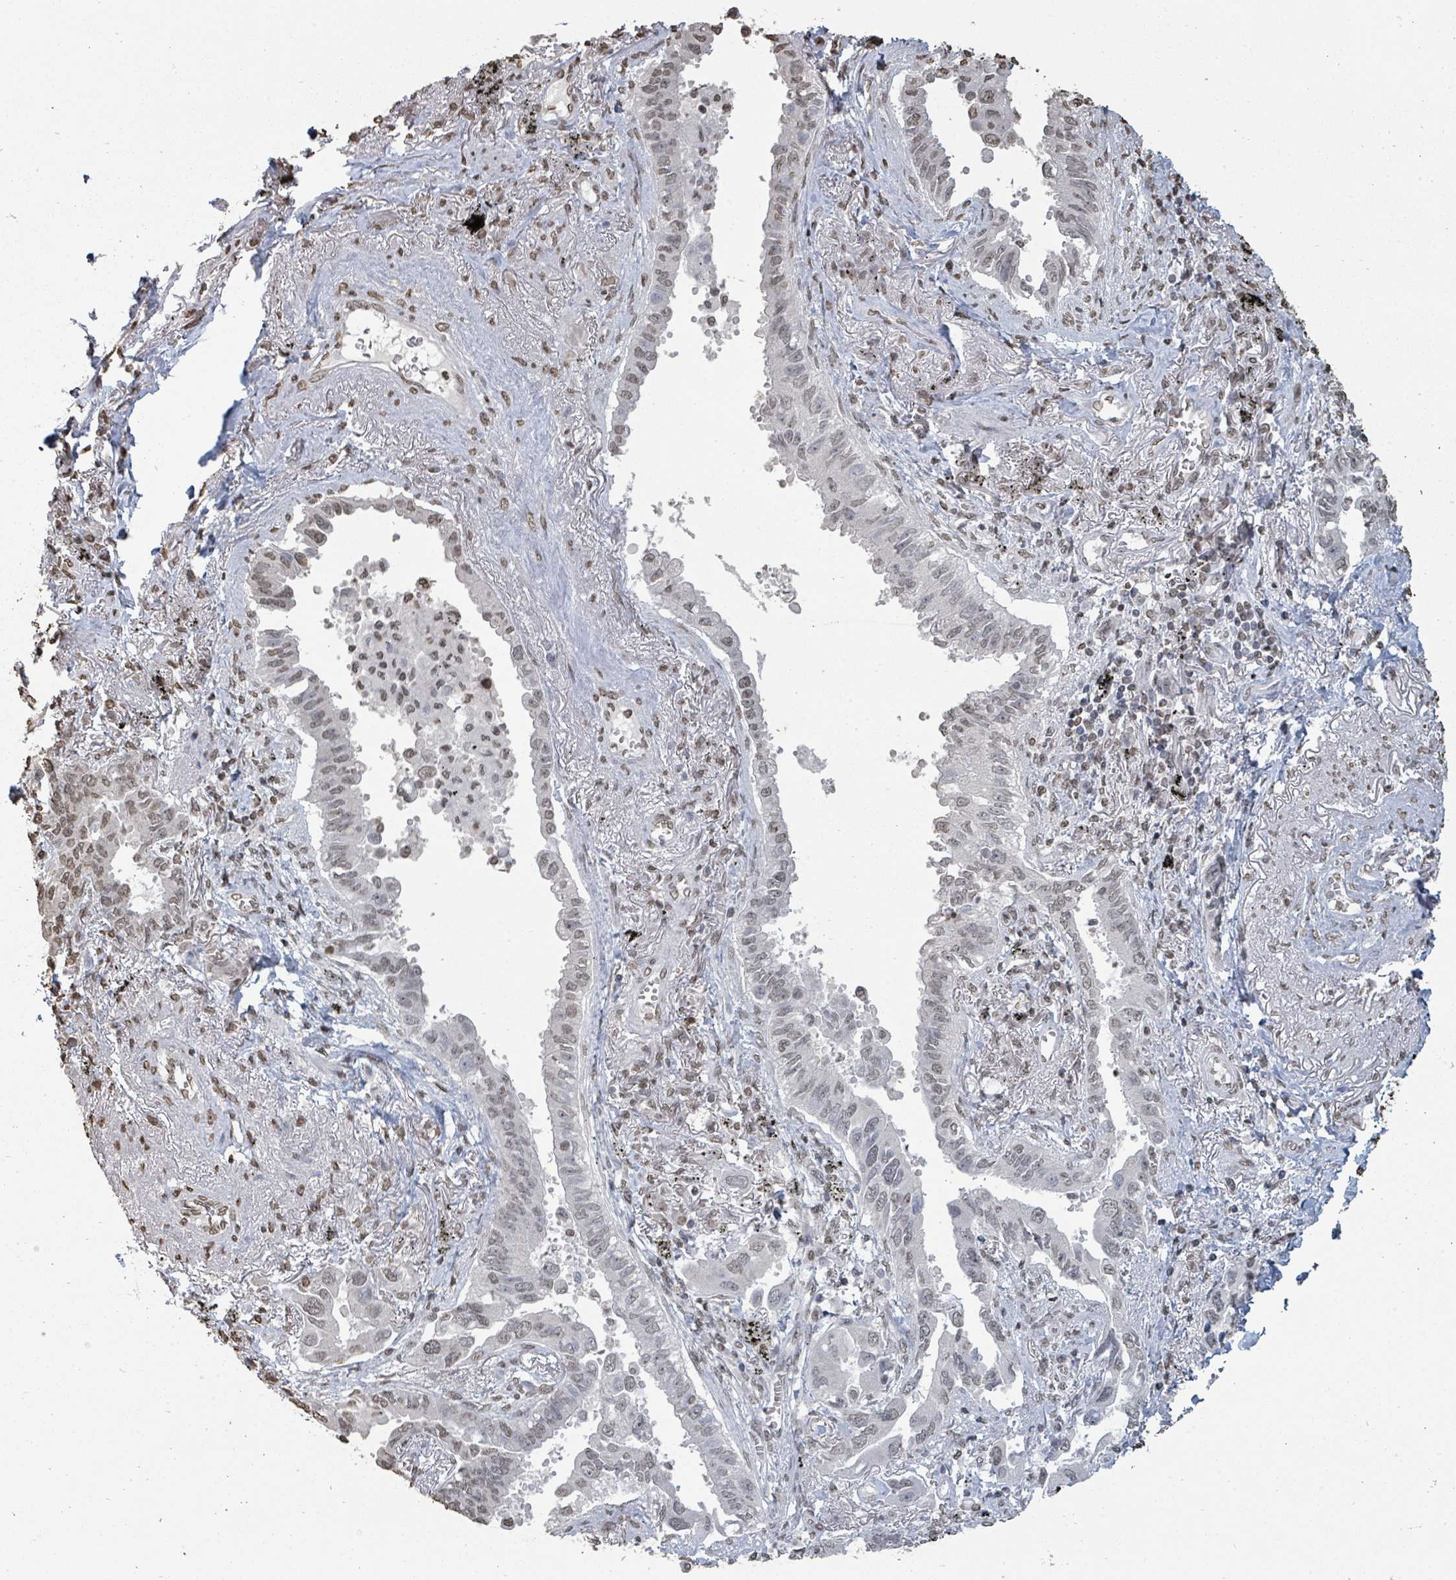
{"staining": {"intensity": "moderate", "quantity": "<25%", "location": "nuclear"}, "tissue": "lung cancer", "cell_type": "Tumor cells", "image_type": "cancer", "snomed": [{"axis": "morphology", "description": "Adenocarcinoma, NOS"}, {"axis": "topography", "description": "Lung"}], "caption": "Lung cancer stained for a protein exhibits moderate nuclear positivity in tumor cells.", "gene": "MRPS12", "patient": {"sex": "male", "age": 67}}